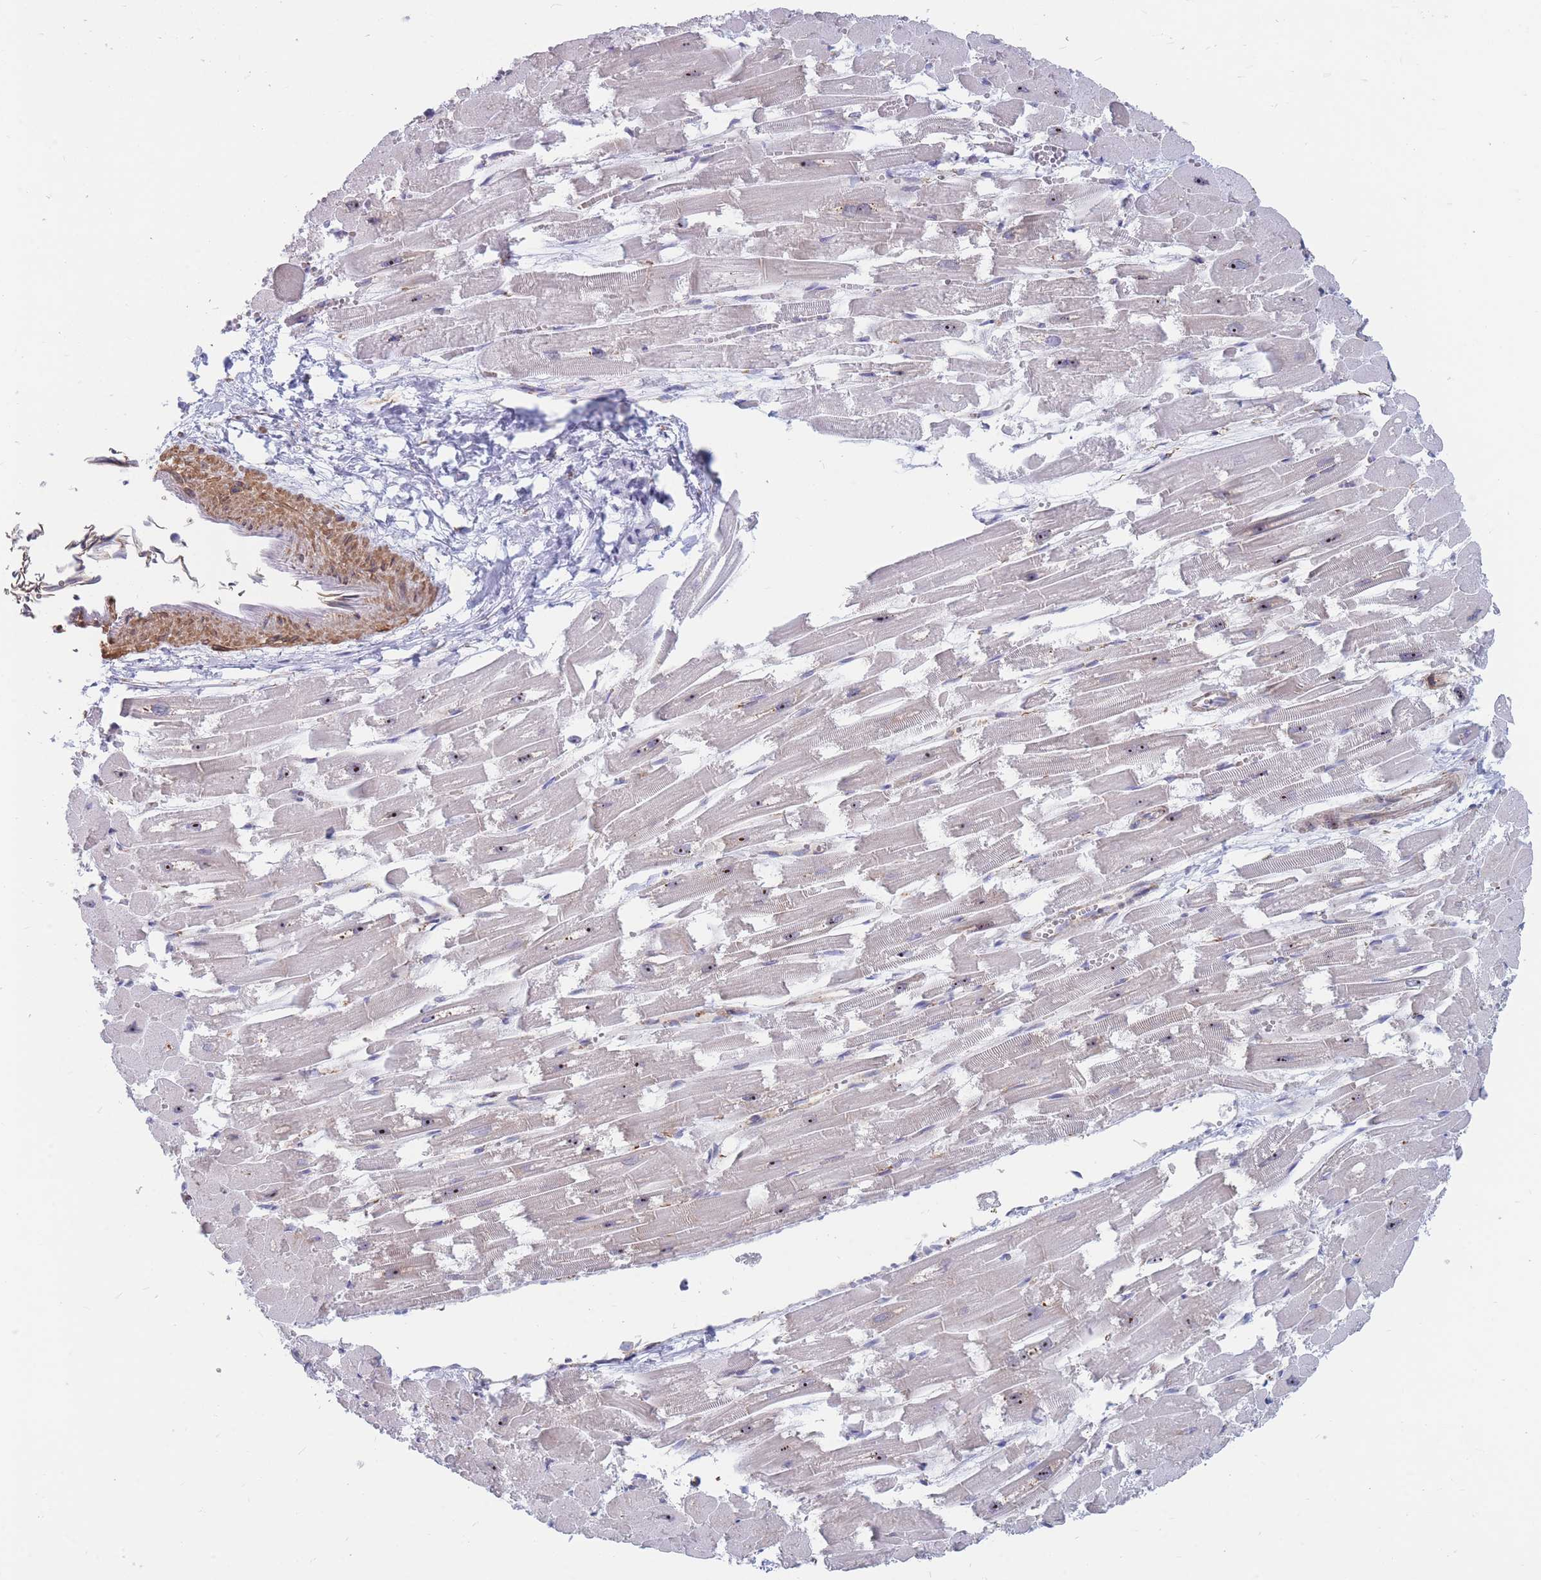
{"staining": {"intensity": "negative", "quantity": "none", "location": "none"}, "tissue": "heart muscle", "cell_type": "Cardiomyocytes", "image_type": "normal", "snomed": [{"axis": "morphology", "description": "Normal tissue, NOS"}, {"axis": "topography", "description": "Heart"}], "caption": "Immunohistochemistry (IHC) photomicrograph of benign heart muscle stained for a protein (brown), which displays no positivity in cardiomyocytes.", "gene": "RPL8", "patient": {"sex": "male", "age": 54}}